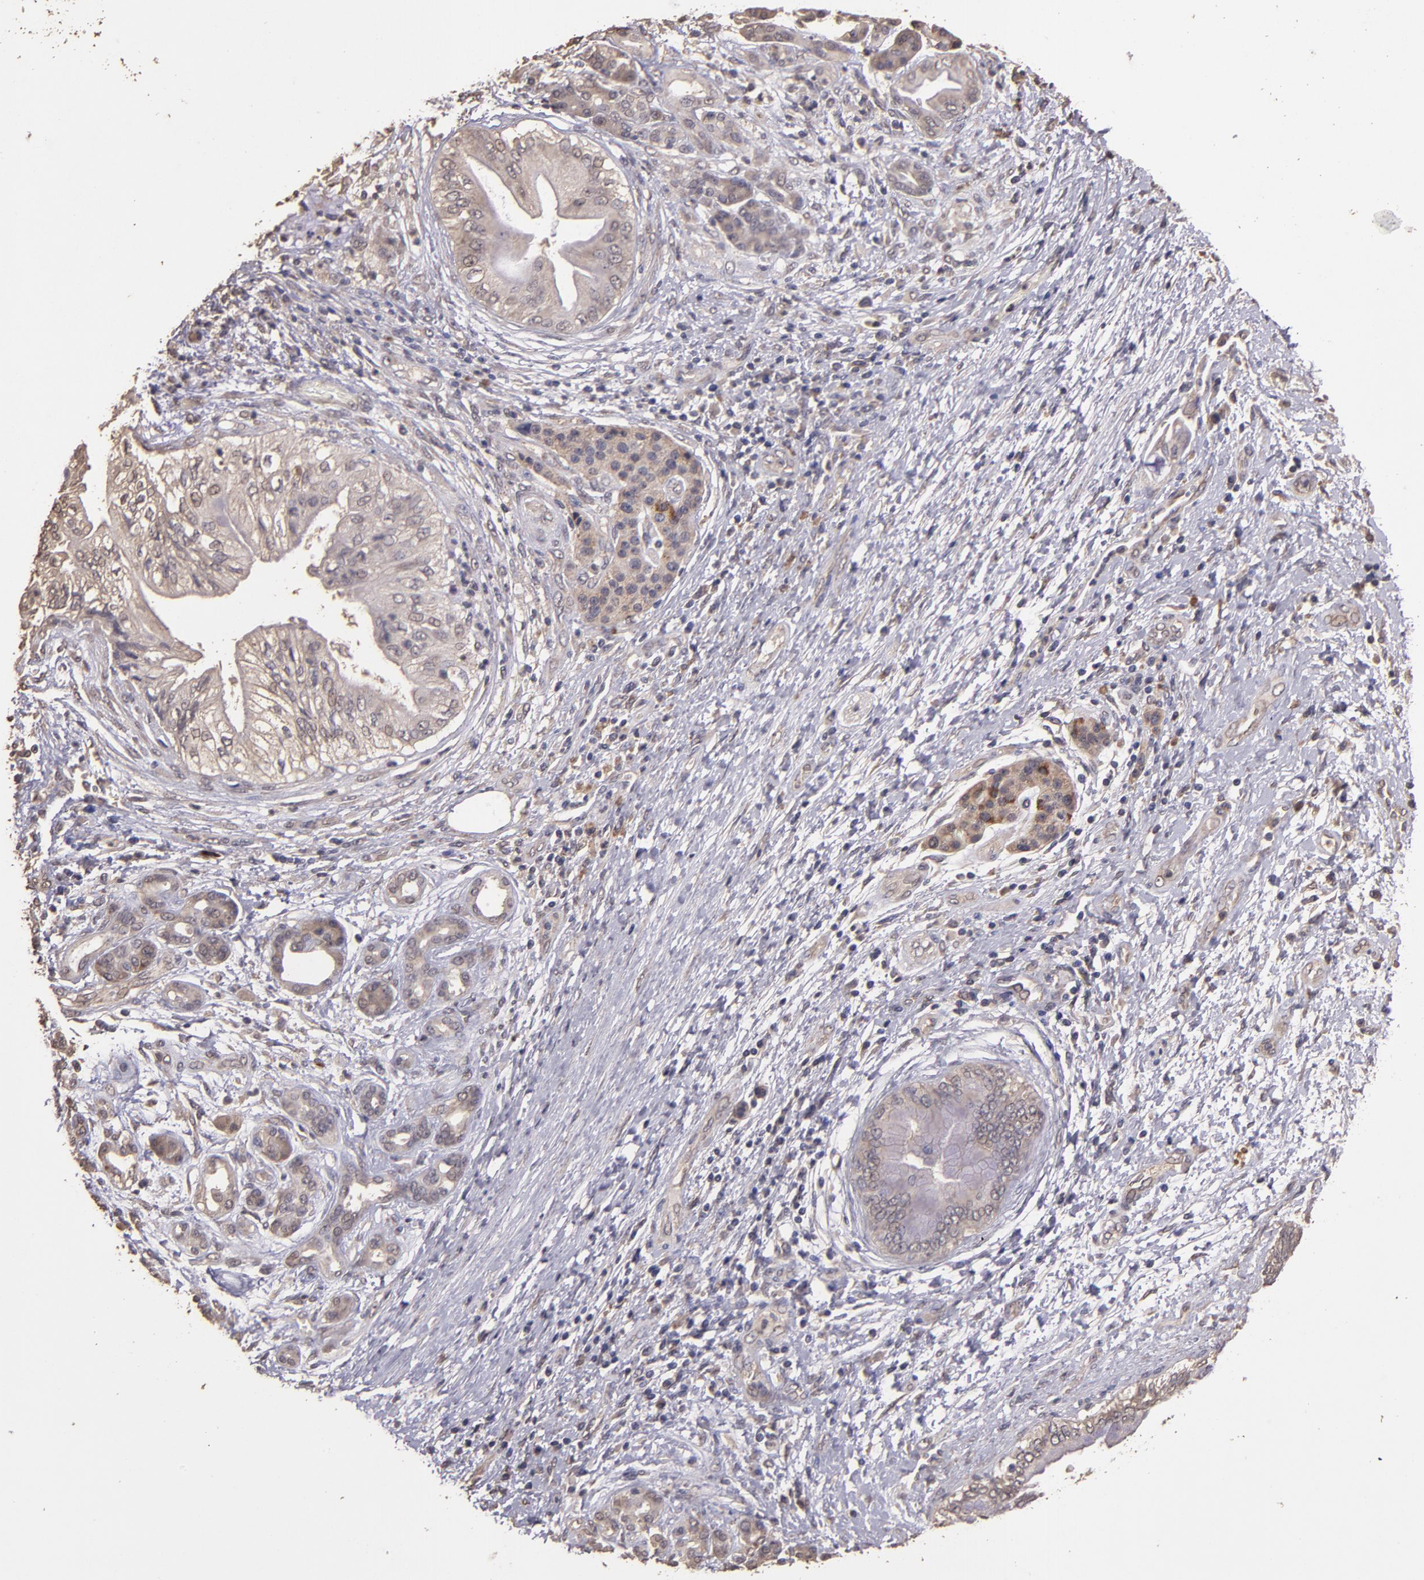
{"staining": {"intensity": "weak", "quantity": "25%-75%", "location": "cytoplasmic/membranous,nuclear"}, "tissue": "pancreatic cancer", "cell_type": "Tumor cells", "image_type": "cancer", "snomed": [{"axis": "morphology", "description": "Adenocarcinoma, NOS"}, {"axis": "topography", "description": "Pancreas"}], "caption": "Protein staining demonstrates weak cytoplasmic/membranous and nuclear positivity in about 25%-75% of tumor cells in pancreatic cancer. The staining was performed using DAB (3,3'-diaminobenzidine) to visualize the protein expression in brown, while the nuclei were stained in blue with hematoxylin (Magnification: 20x).", "gene": "HECTD1", "patient": {"sex": "female", "age": 70}}